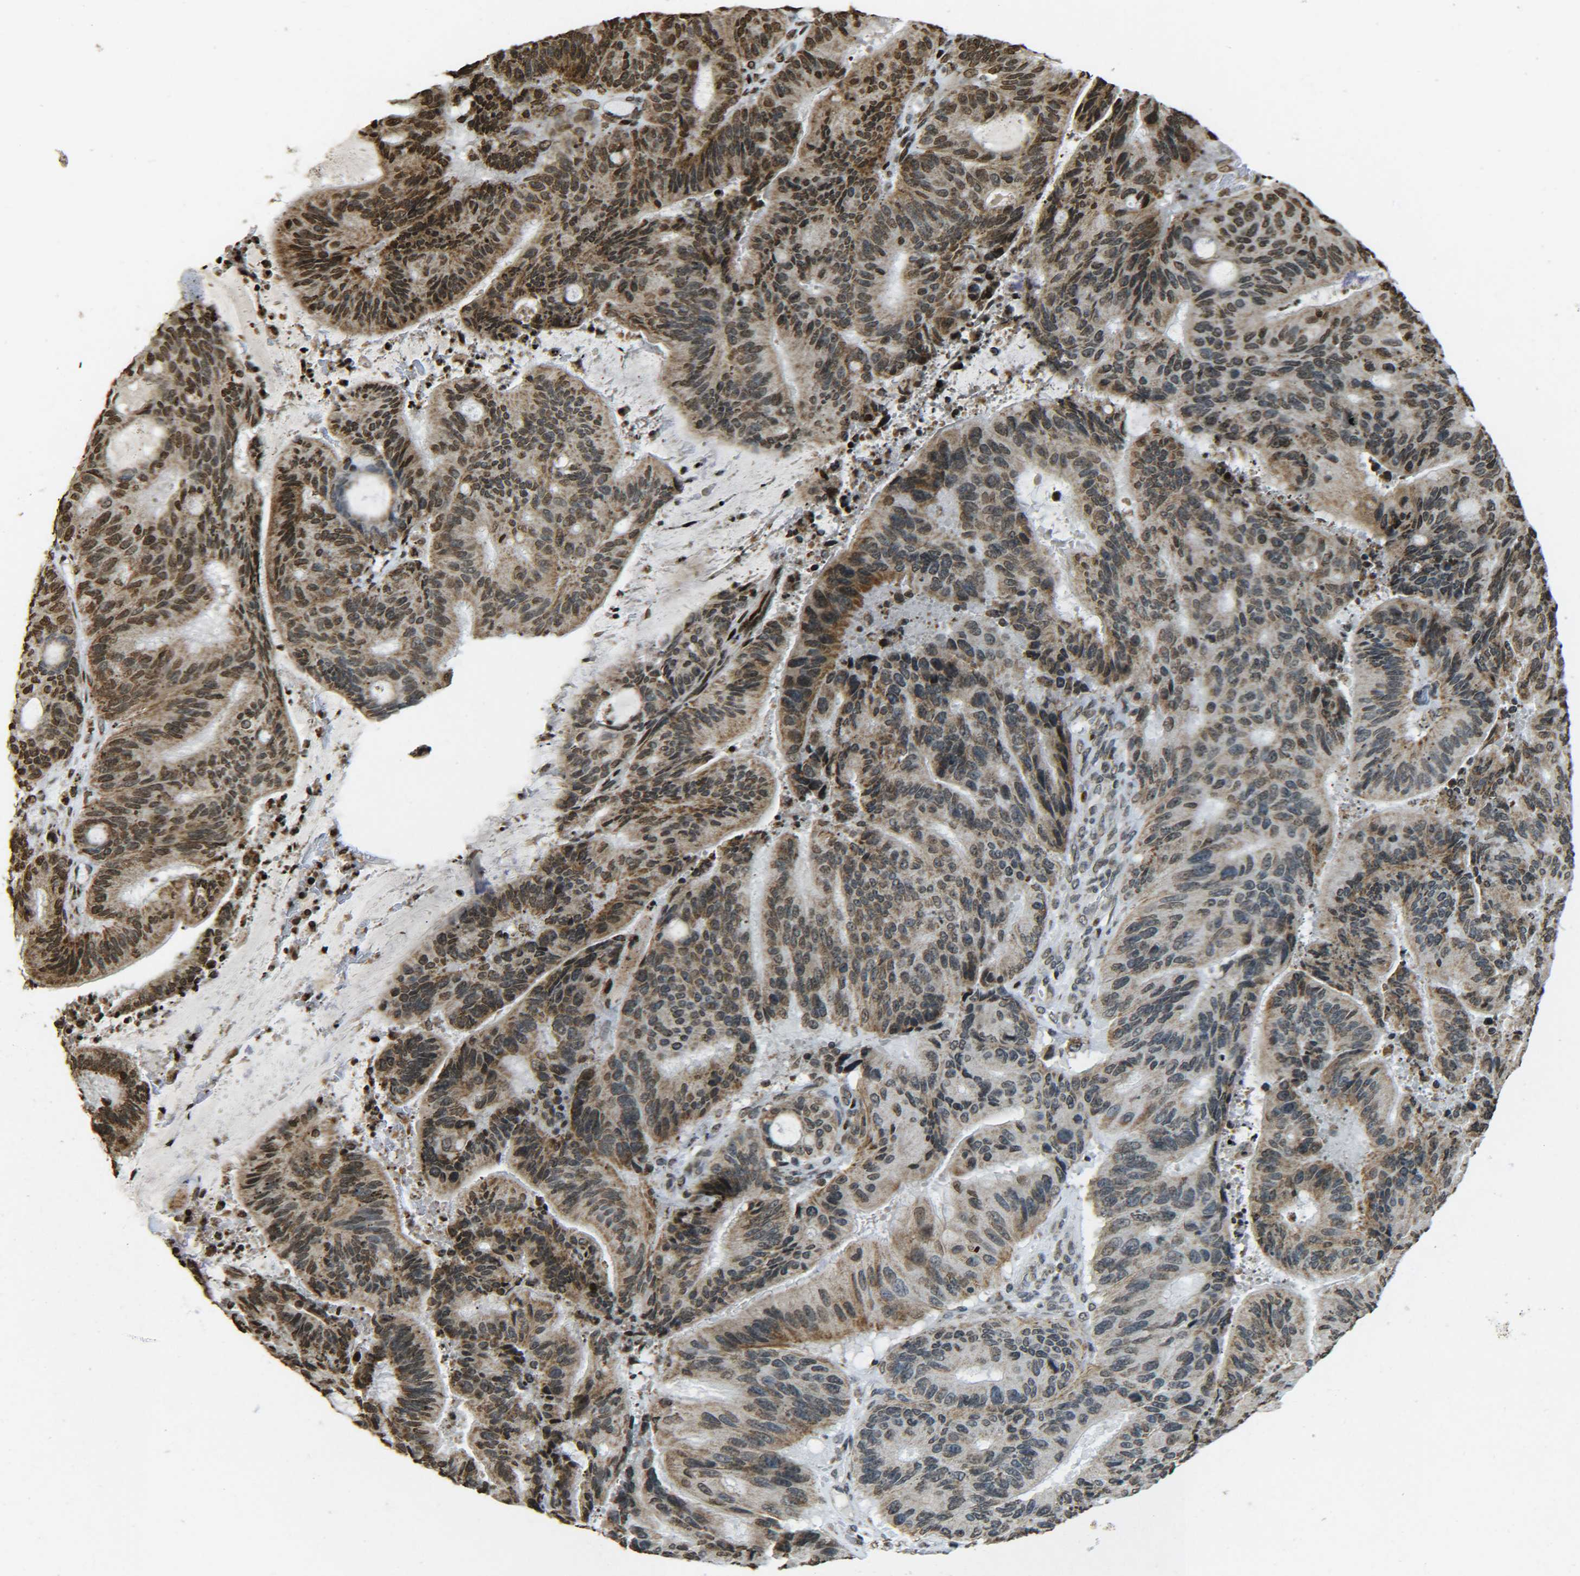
{"staining": {"intensity": "moderate", "quantity": ">75%", "location": "cytoplasmic/membranous,nuclear"}, "tissue": "liver cancer", "cell_type": "Tumor cells", "image_type": "cancer", "snomed": [{"axis": "morphology", "description": "Cholangiocarcinoma"}, {"axis": "topography", "description": "Liver"}], "caption": "Protein staining by immunohistochemistry (IHC) shows moderate cytoplasmic/membranous and nuclear expression in about >75% of tumor cells in liver cancer (cholangiocarcinoma). The protein of interest is stained brown, and the nuclei are stained in blue (DAB IHC with brightfield microscopy, high magnification).", "gene": "NEUROG2", "patient": {"sex": "female", "age": 73}}